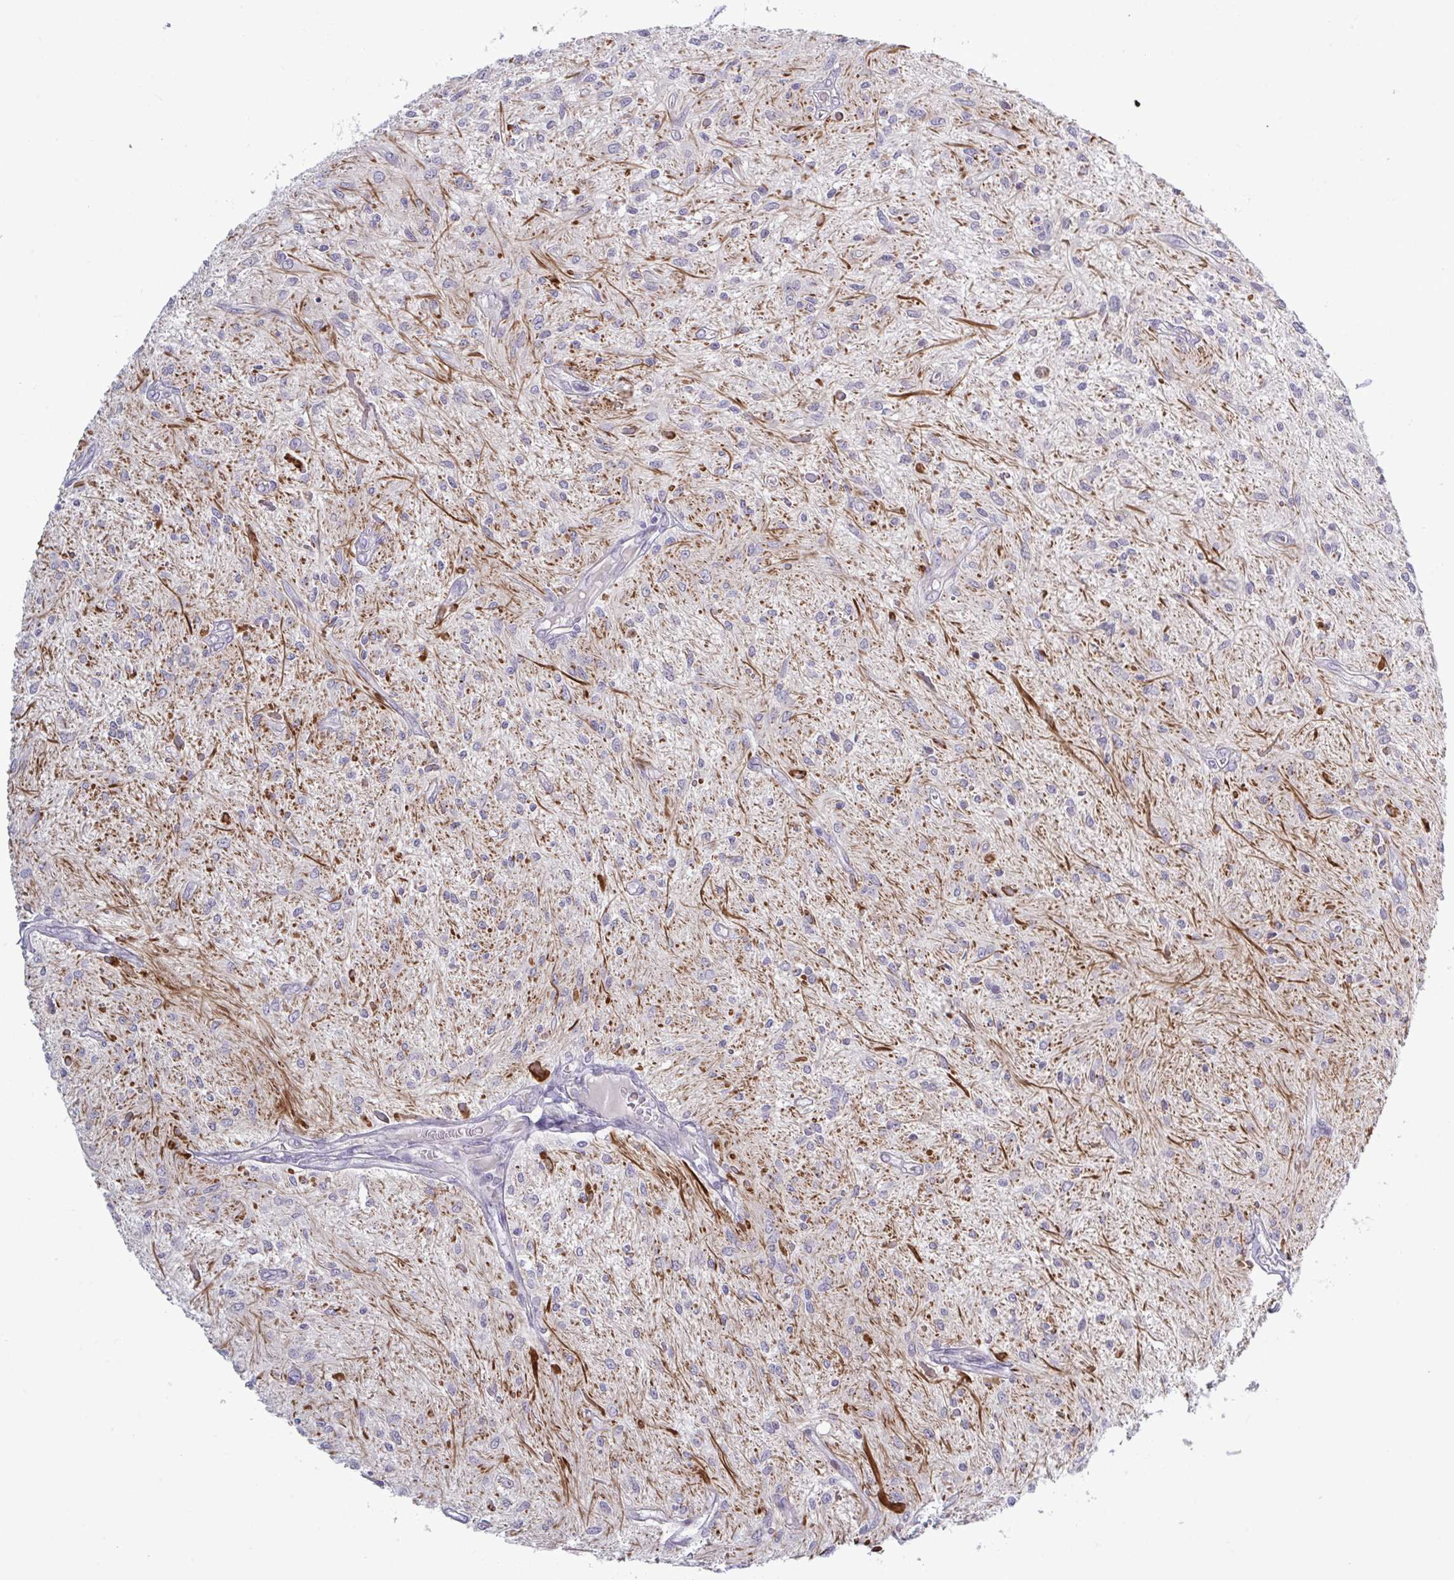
{"staining": {"intensity": "negative", "quantity": "none", "location": "none"}, "tissue": "glioma", "cell_type": "Tumor cells", "image_type": "cancer", "snomed": [{"axis": "morphology", "description": "Glioma, malignant, Low grade"}, {"axis": "topography", "description": "Cerebellum"}], "caption": "This is an immunohistochemistry (IHC) image of malignant glioma (low-grade). There is no staining in tumor cells.", "gene": "TCEAL8", "patient": {"sex": "female", "age": 14}}